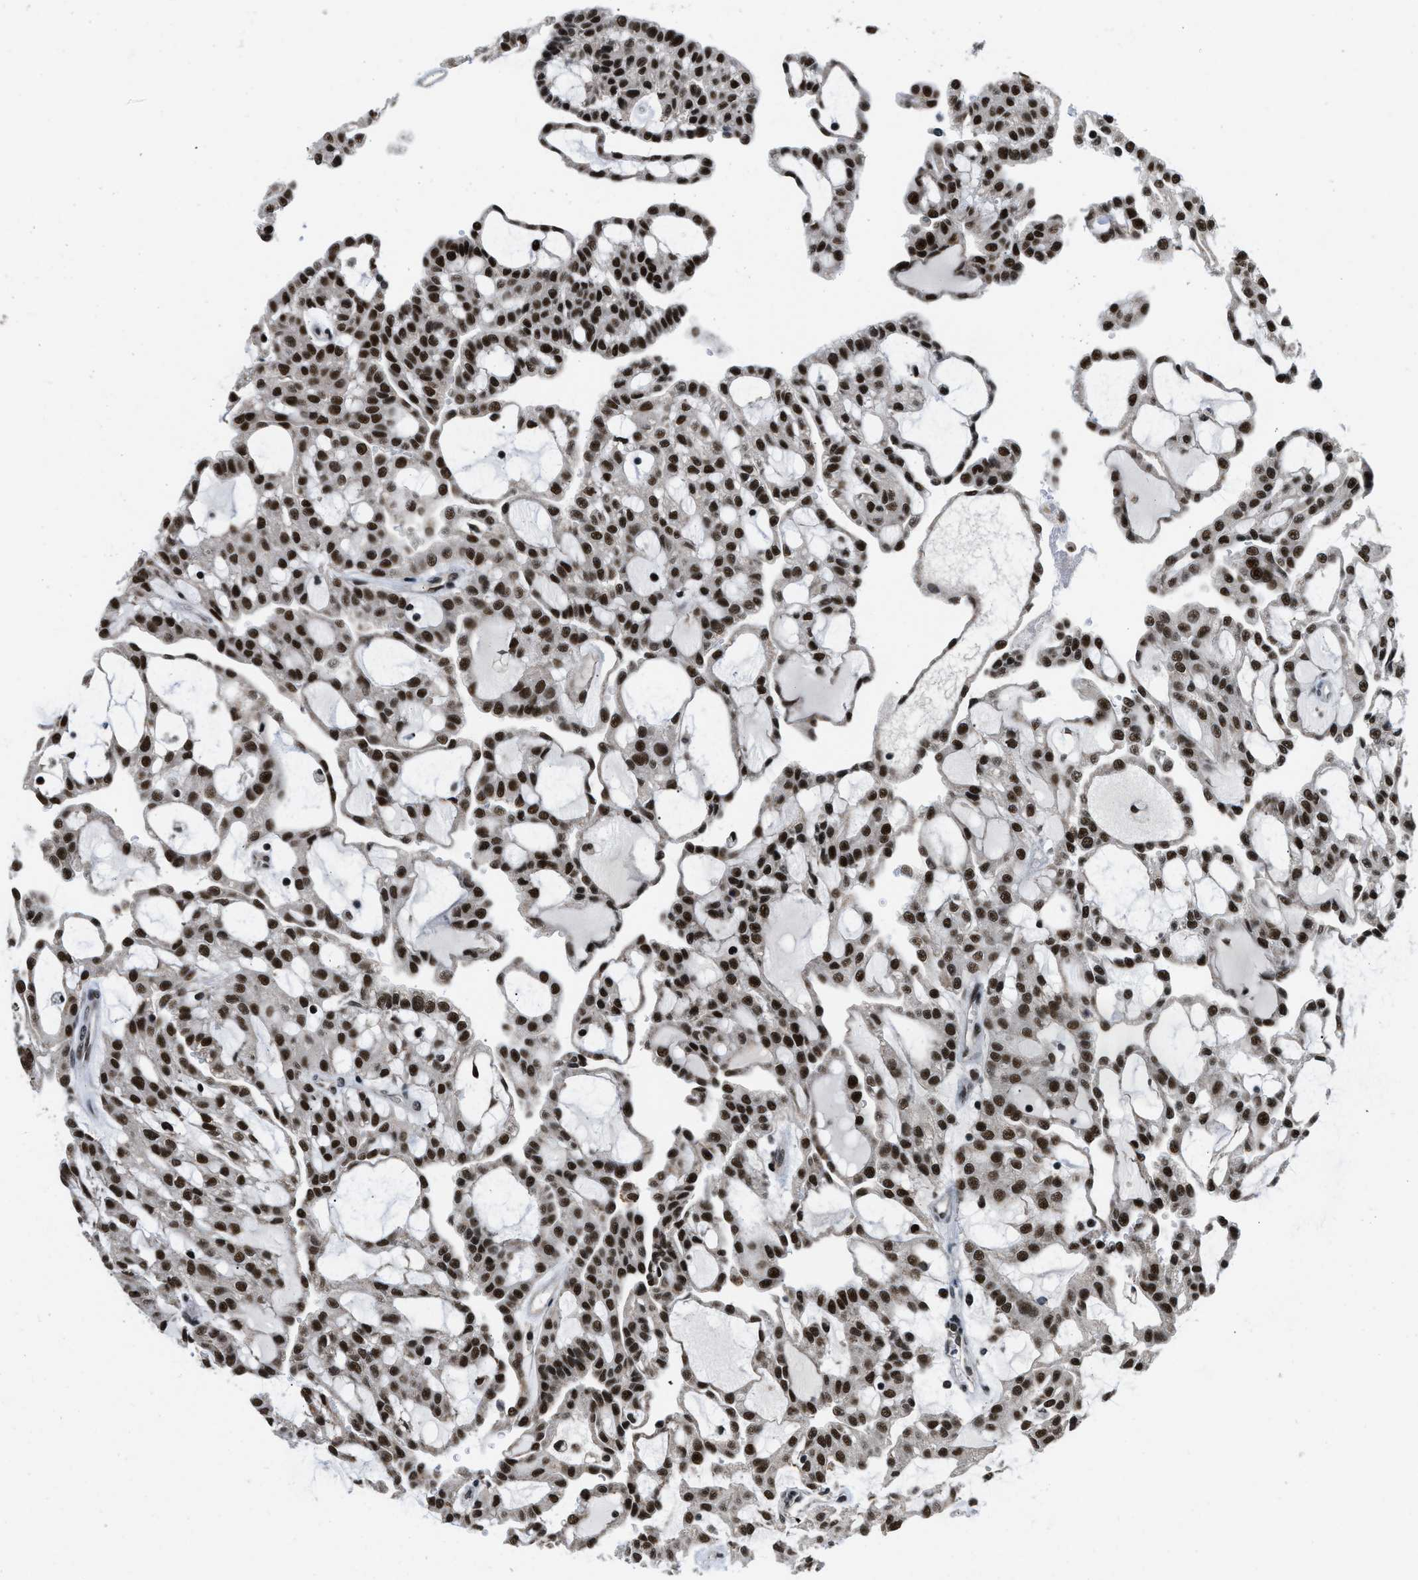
{"staining": {"intensity": "strong", "quantity": ">75%", "location": "nuclear"}, "tissue": "renal cancer", "cell_type": "Tumor cells", "image_type": "cancer", "snomed": [{"axis": "morphology", "description": "Adenocarcinoma, NOS"}, {"axis": "topography", "description": "Kidney"}], "caption": "Immunohistochemistry of human adenocarcinoma (renal) shows high levels of strong nuclear positivity in about >75% of tumor cells.", "gene": "KDM3B", "patient": {"sex": "male", "age": 63}}